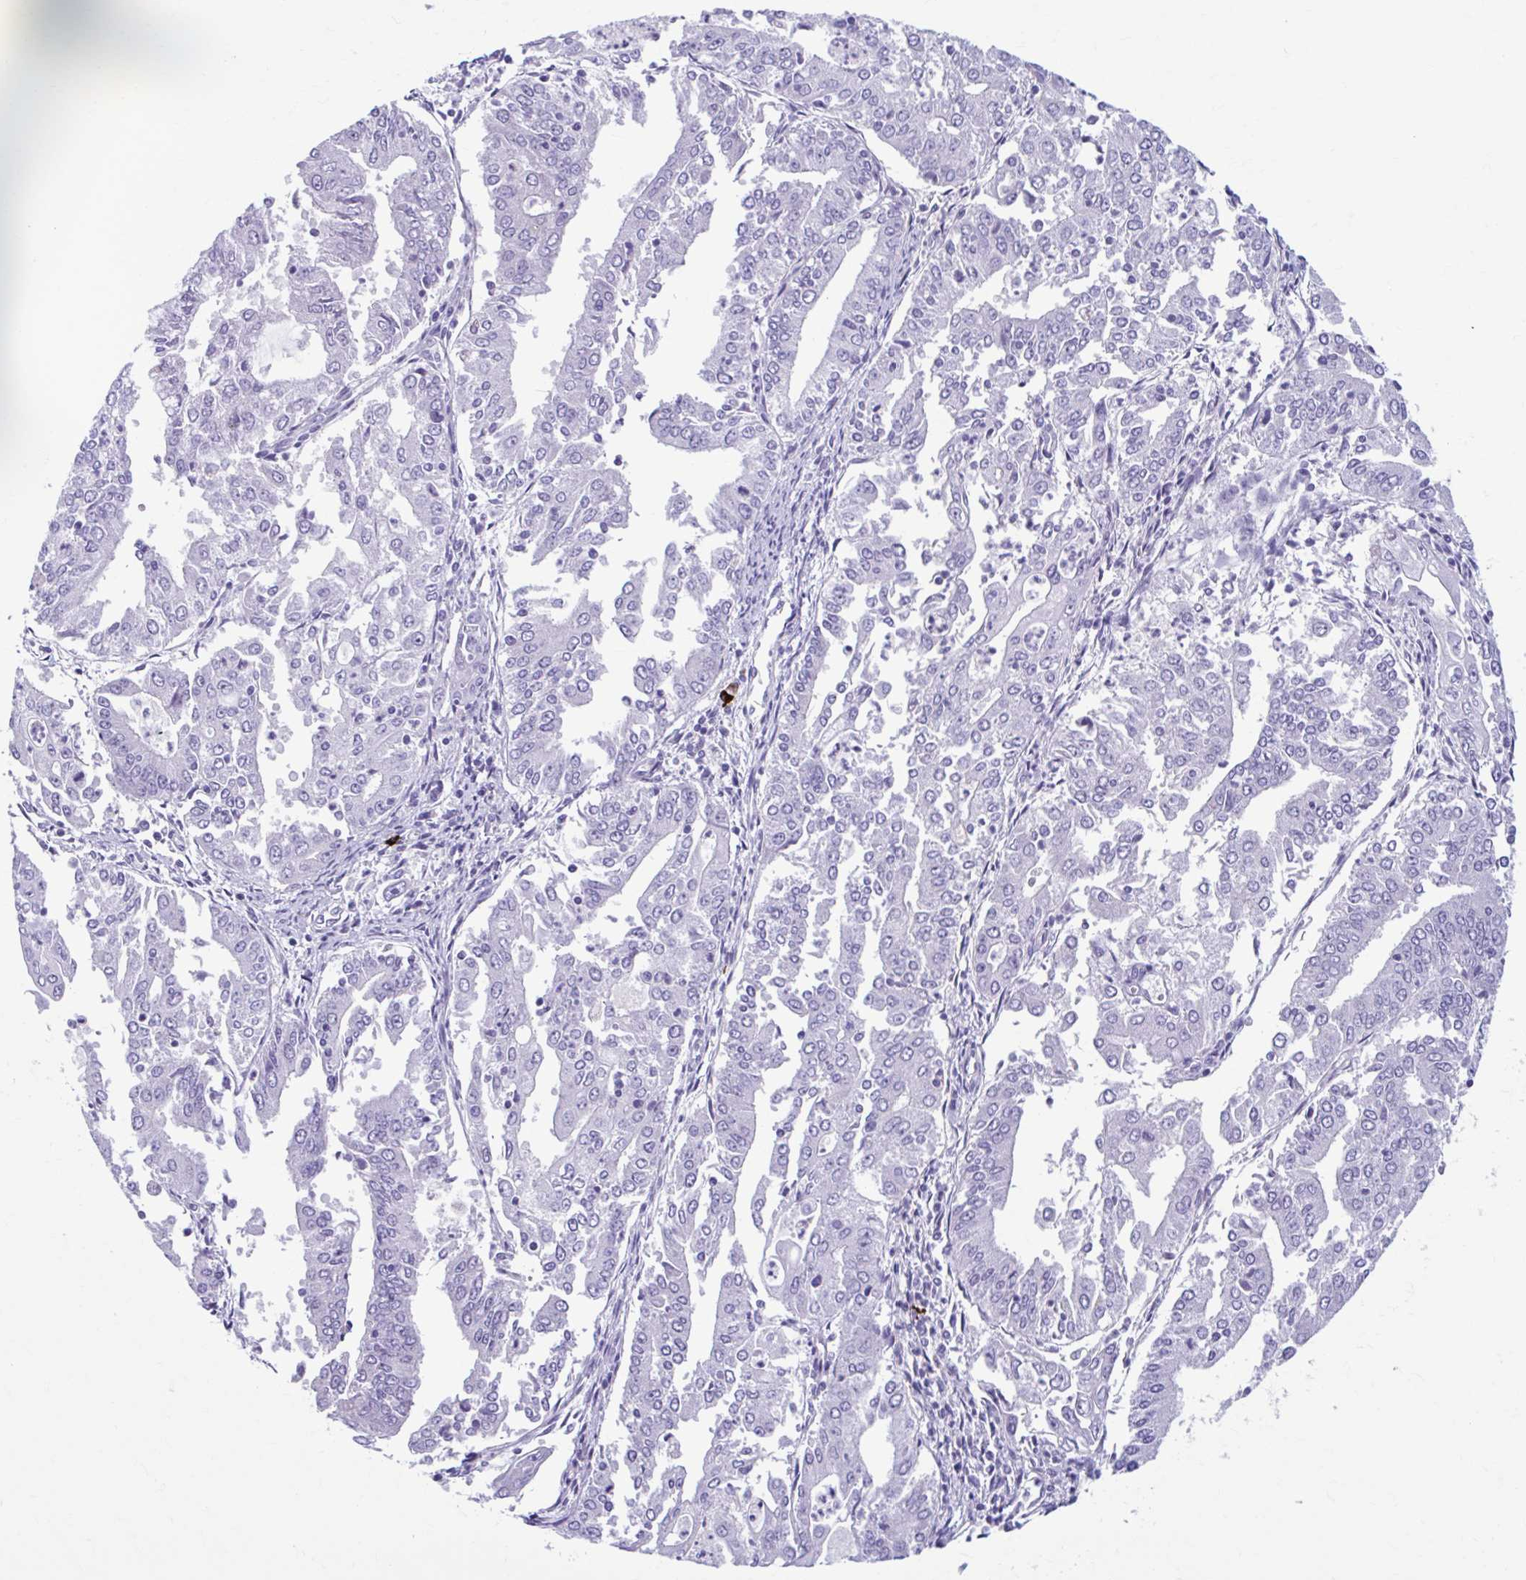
{"staining": {"intensity": "negative", "quantity": "none", "location": "none"}, "tissue": "cervical cancer", "cell_type": "Tumor cells", "image_type": "cancer", "snomed": [{"axis": "morphology", "description": "Adenocarcinoma, NOS"}, {"axis": "topography", "description": "Cervix"}], "caption": "The micrograph shows no staining of tumor cells in cervical adenocarcinoma.", "gene": "C12orf71", "patient": {"sex": "female", "age": 56}}